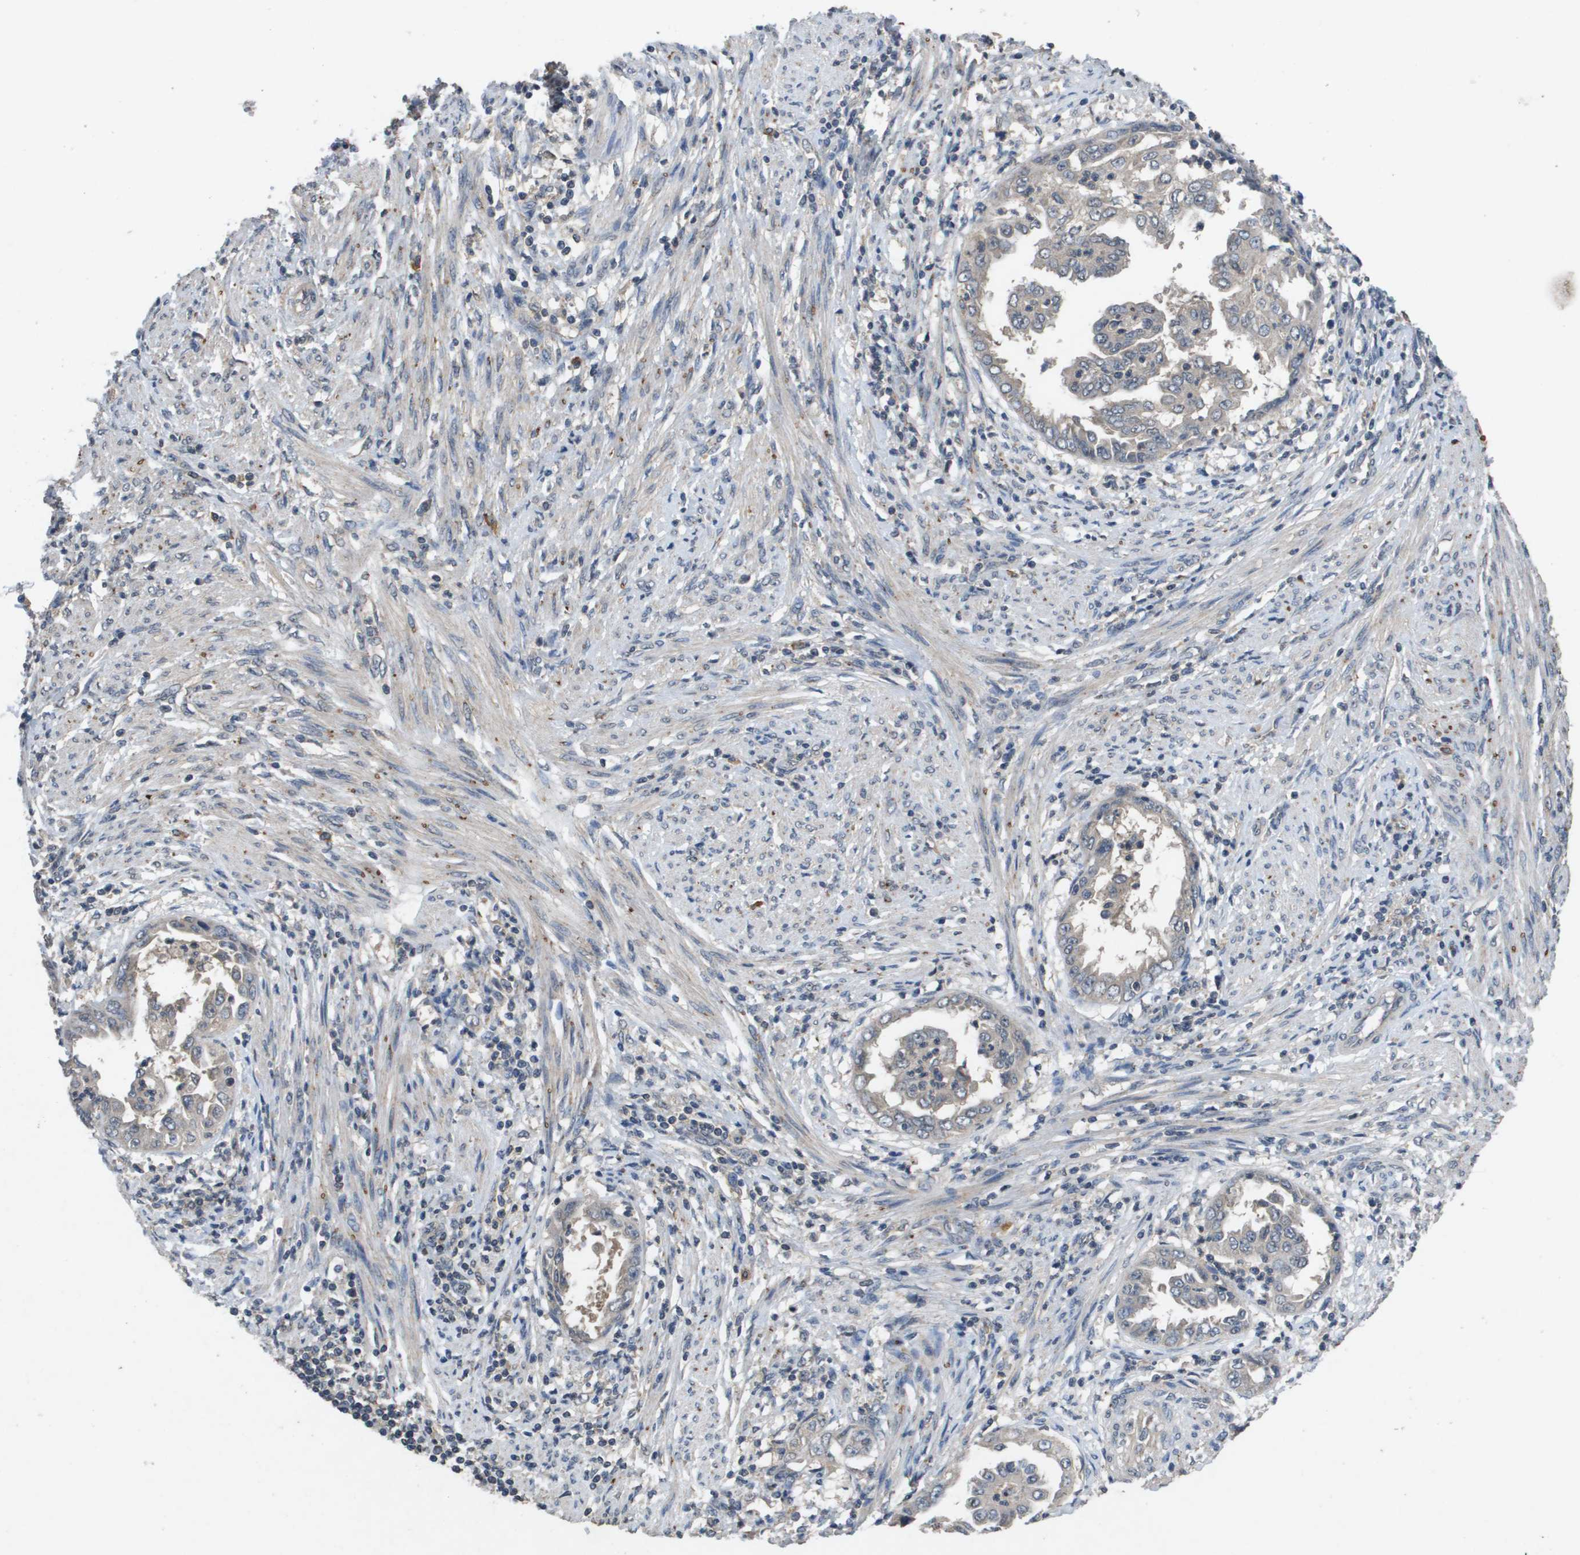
{"staining": {"intensity": "weak", "quantity": "<25%", "location": "cytoplasmic/membranous"}, "tissue": "endometrial cancer", "cell_type": "Tumor cells", "image_type": "cancer", "snomed": [{"axis": "morphology", "description": "Adenocarcinoma, NOS"}, {"axis": "topography", "description": "Endometrium"}], "caption": "Immunohistochemistry of adenocarcinoma (endometrial) shows no expression in tumor cells.", "gene": "PROC", "patient": {"sex": "female", "age": 85}}